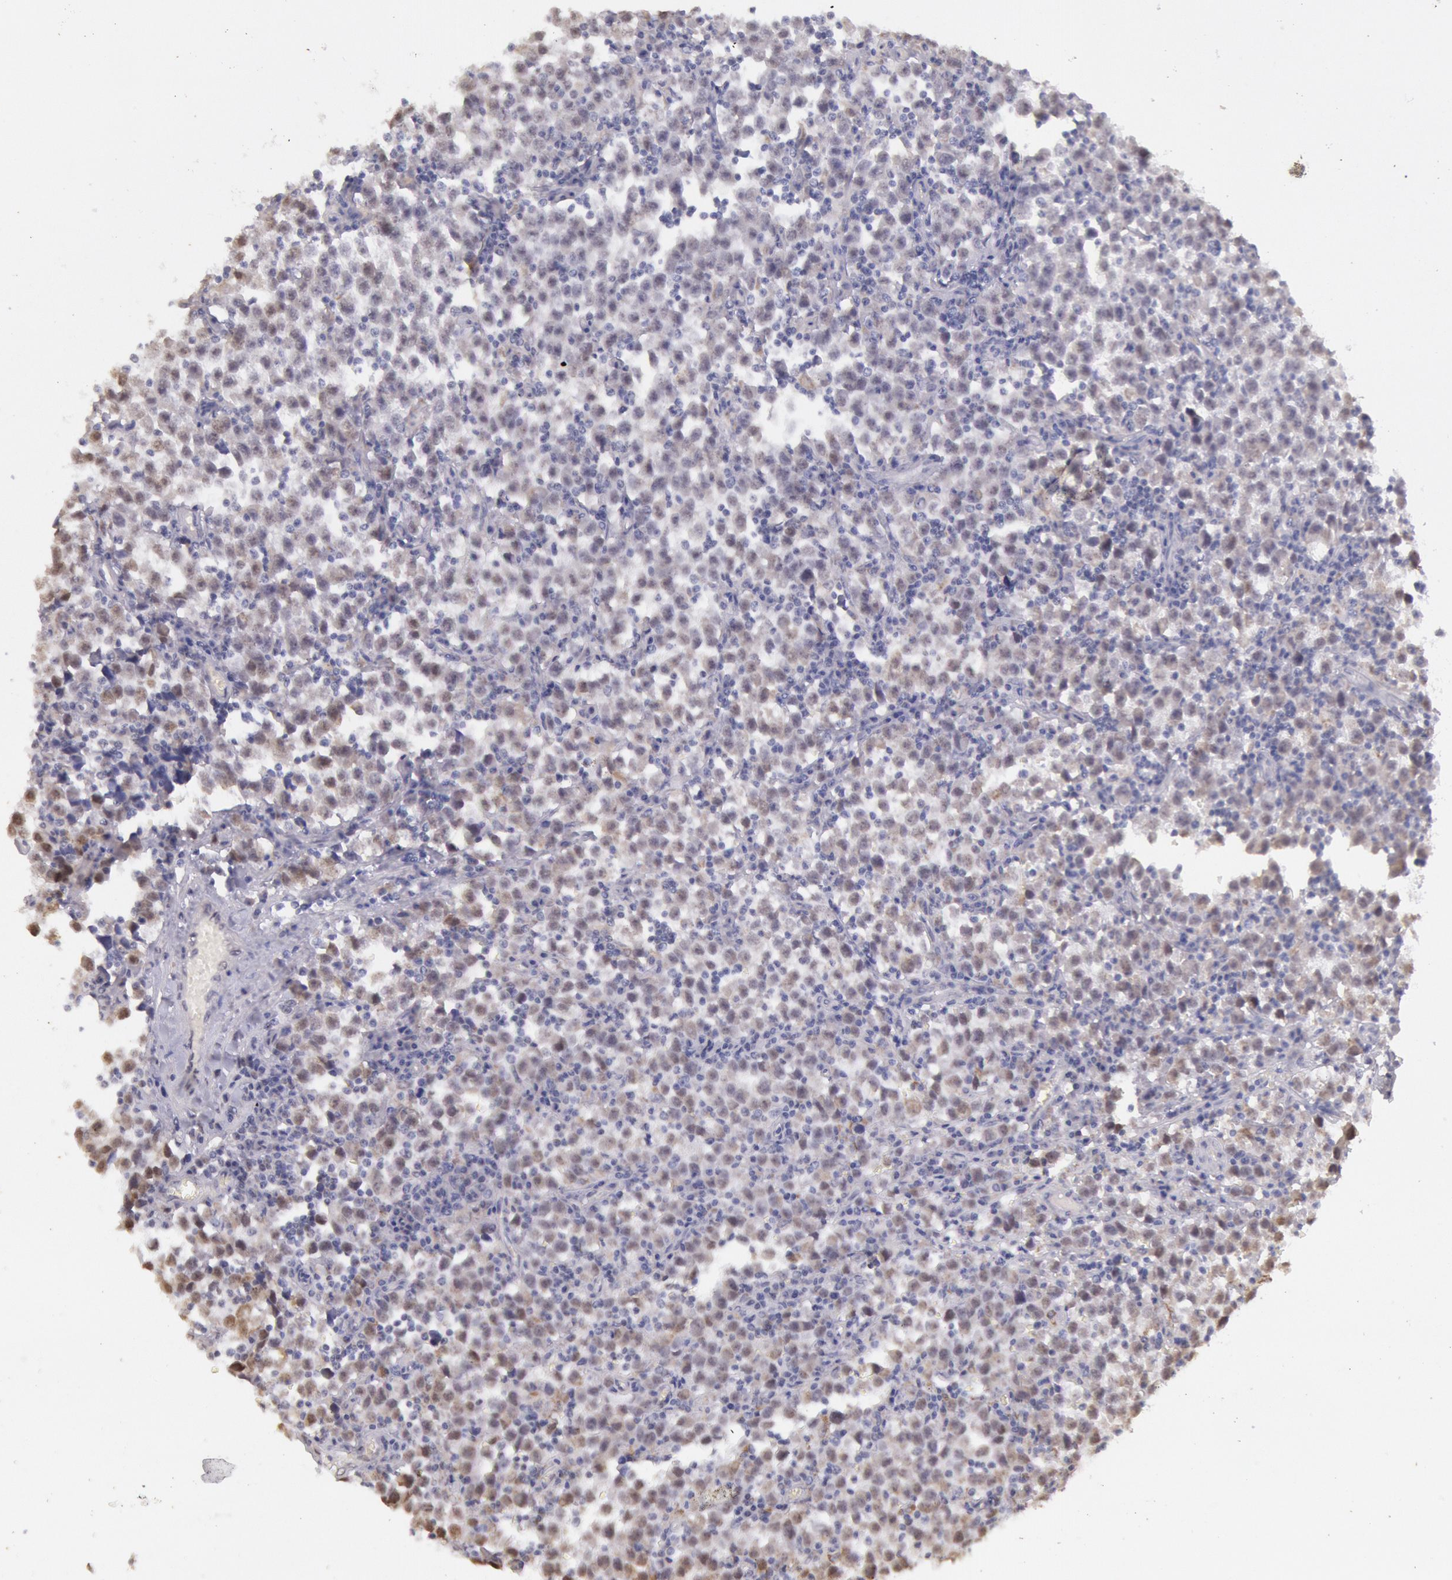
{"staining": {"intensity": "weak", "quantity": "25%-75%", "location": "nuclear"}, "tissue": "testis cancer", "cell_type": "Tumor cells", "image_type": "cancer", "snomed": [{"axis": "morphology", "description": "Seminoma, NOS"}, {"axis": "topography", "description": "Testis"}], "caption": "Testis seminoma tissue demonstrates weak nuclear staining in about 25%-75% of tumor cells", "gene": "FRMD6", "patient": {"sex": "male", "age": 35}}